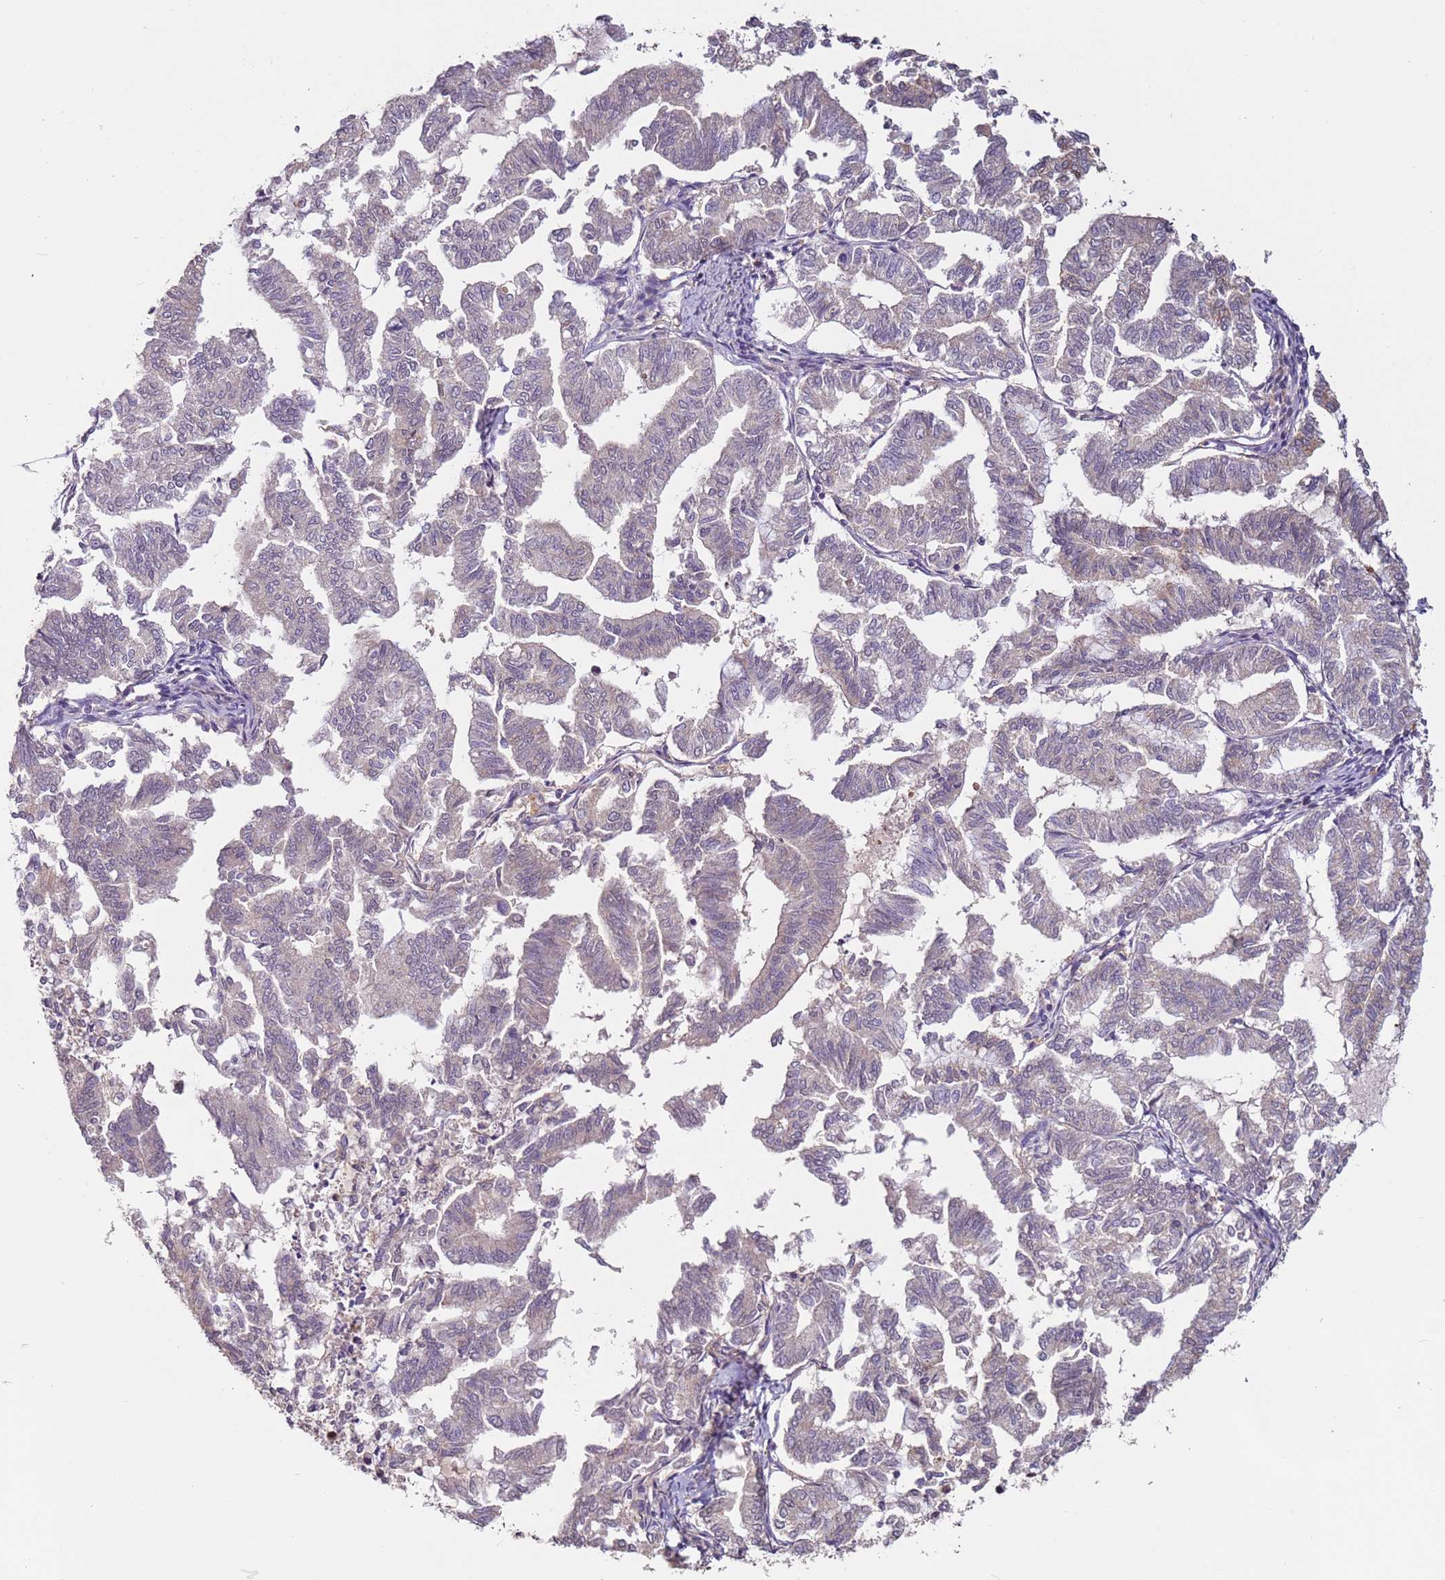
{"staining": {"intensity": "weak", "quantity": "<25%", "location": "cytoplasmic/membranous"}, "tissue": "endometrial cancer", "cell_type": "Tumor cells", "image_type": "cancer", "snomed": [{"axis": "morphology", "description": "Adenocarcinoma, NOS"}, {"axis": "topography", "description": "Endometrium"}], "caption": "Human endometrial cancer stained for a protein using immunohistochemistry (IHC) exhibits no staining in tumor cells.", "gene": "MDH1", "patient": {"sex": "female", "age": 79}}